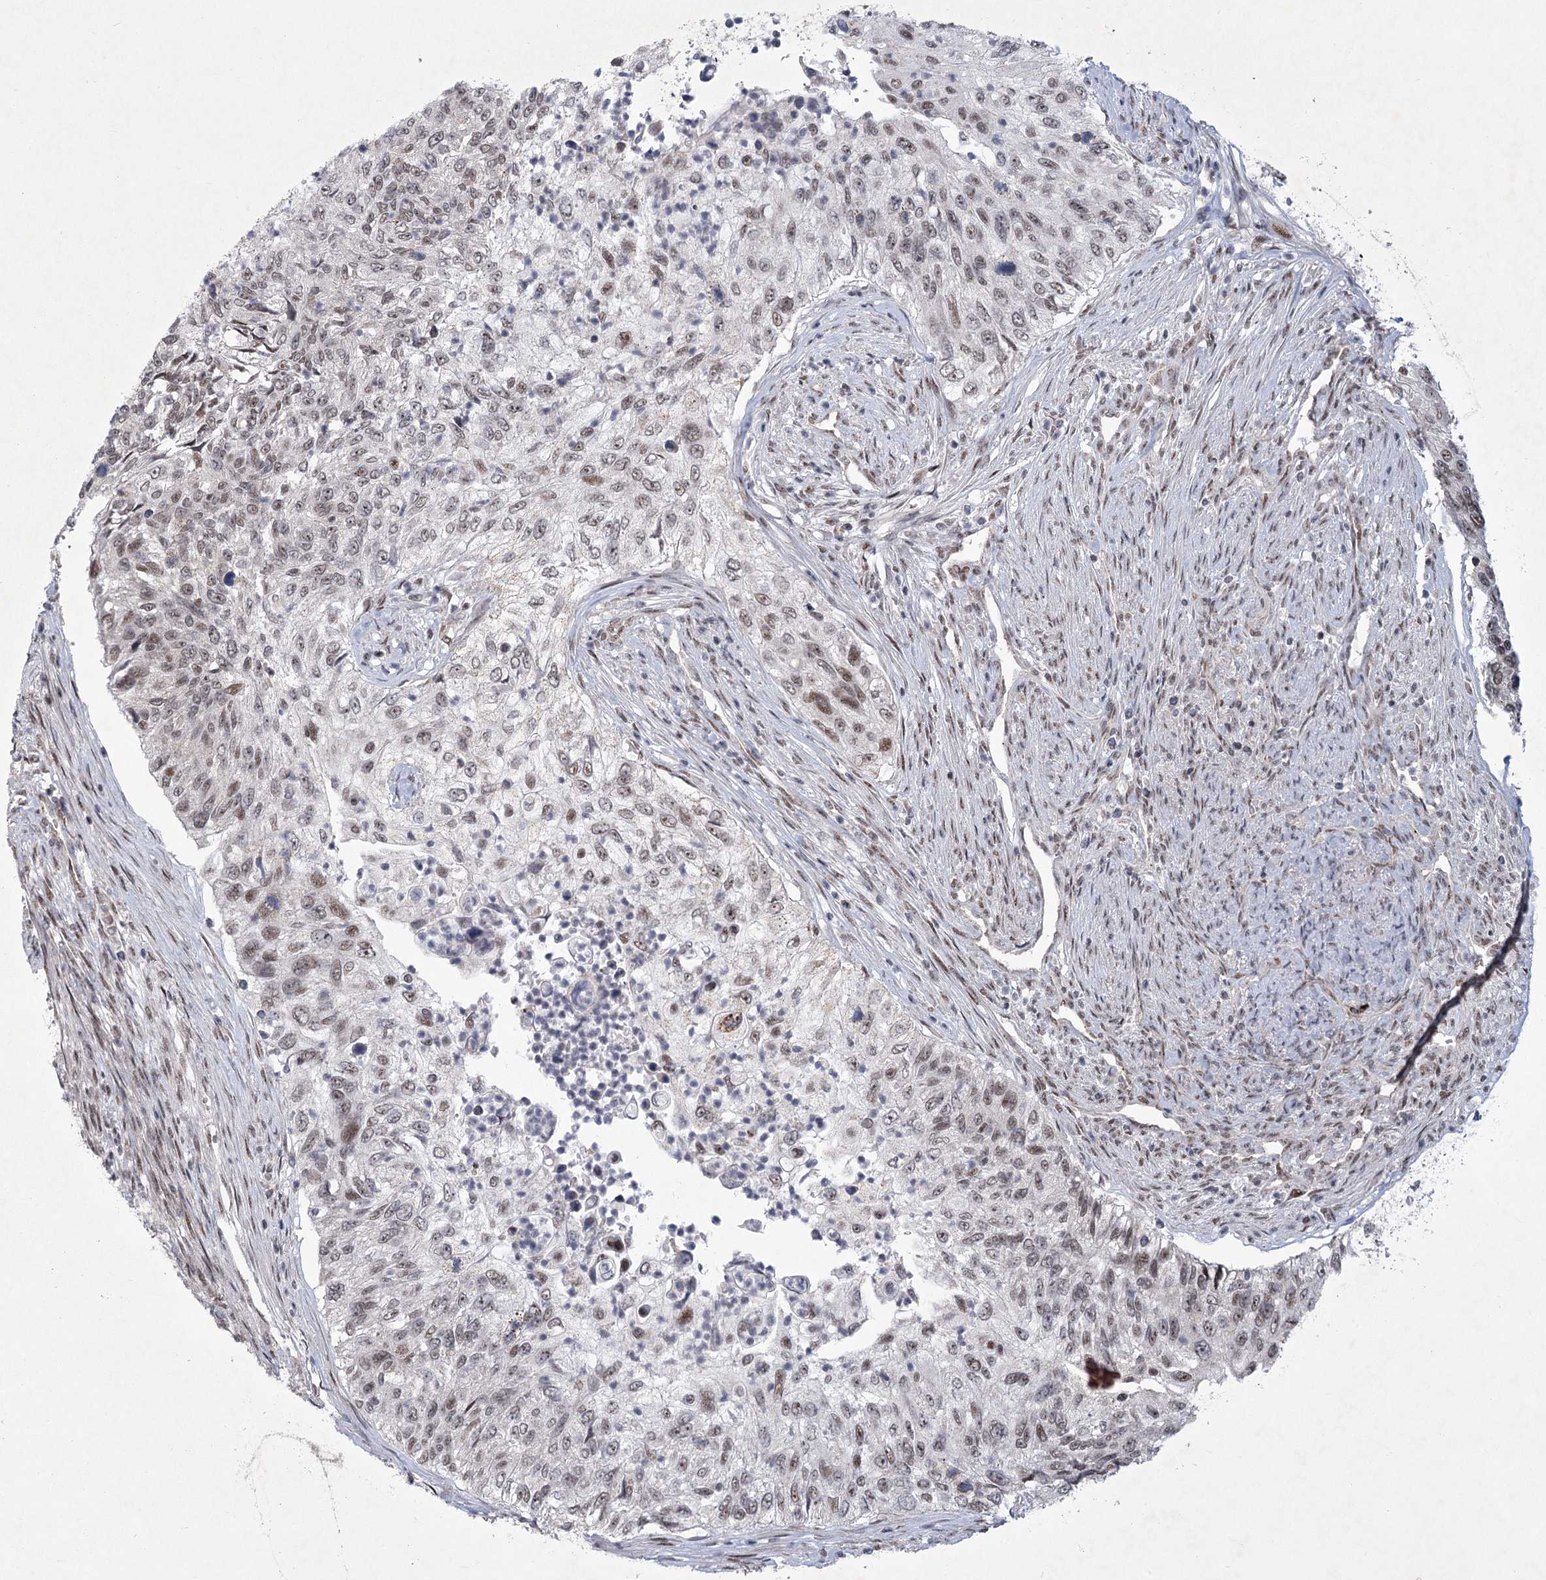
{"staining": {"intensity": "weak", "quantity": ">75%", "location": "nuclear"}, "tissue": "urothelial cancer", "cell_type": "Tumor cells", "image_type": "cancer", "snomed": [{"axis": "morphology", "description": "Urothelial carcinoma, High grade"}, {"axis": "topography", "description": "Urinary bladder"}], "caption": "The immunohistochemical stain labels weak nuclear positivity in tumor cells of urothelial cancer tissue.", "gene": "CIB4", "patient": {"sex": "female", "age": 60}}